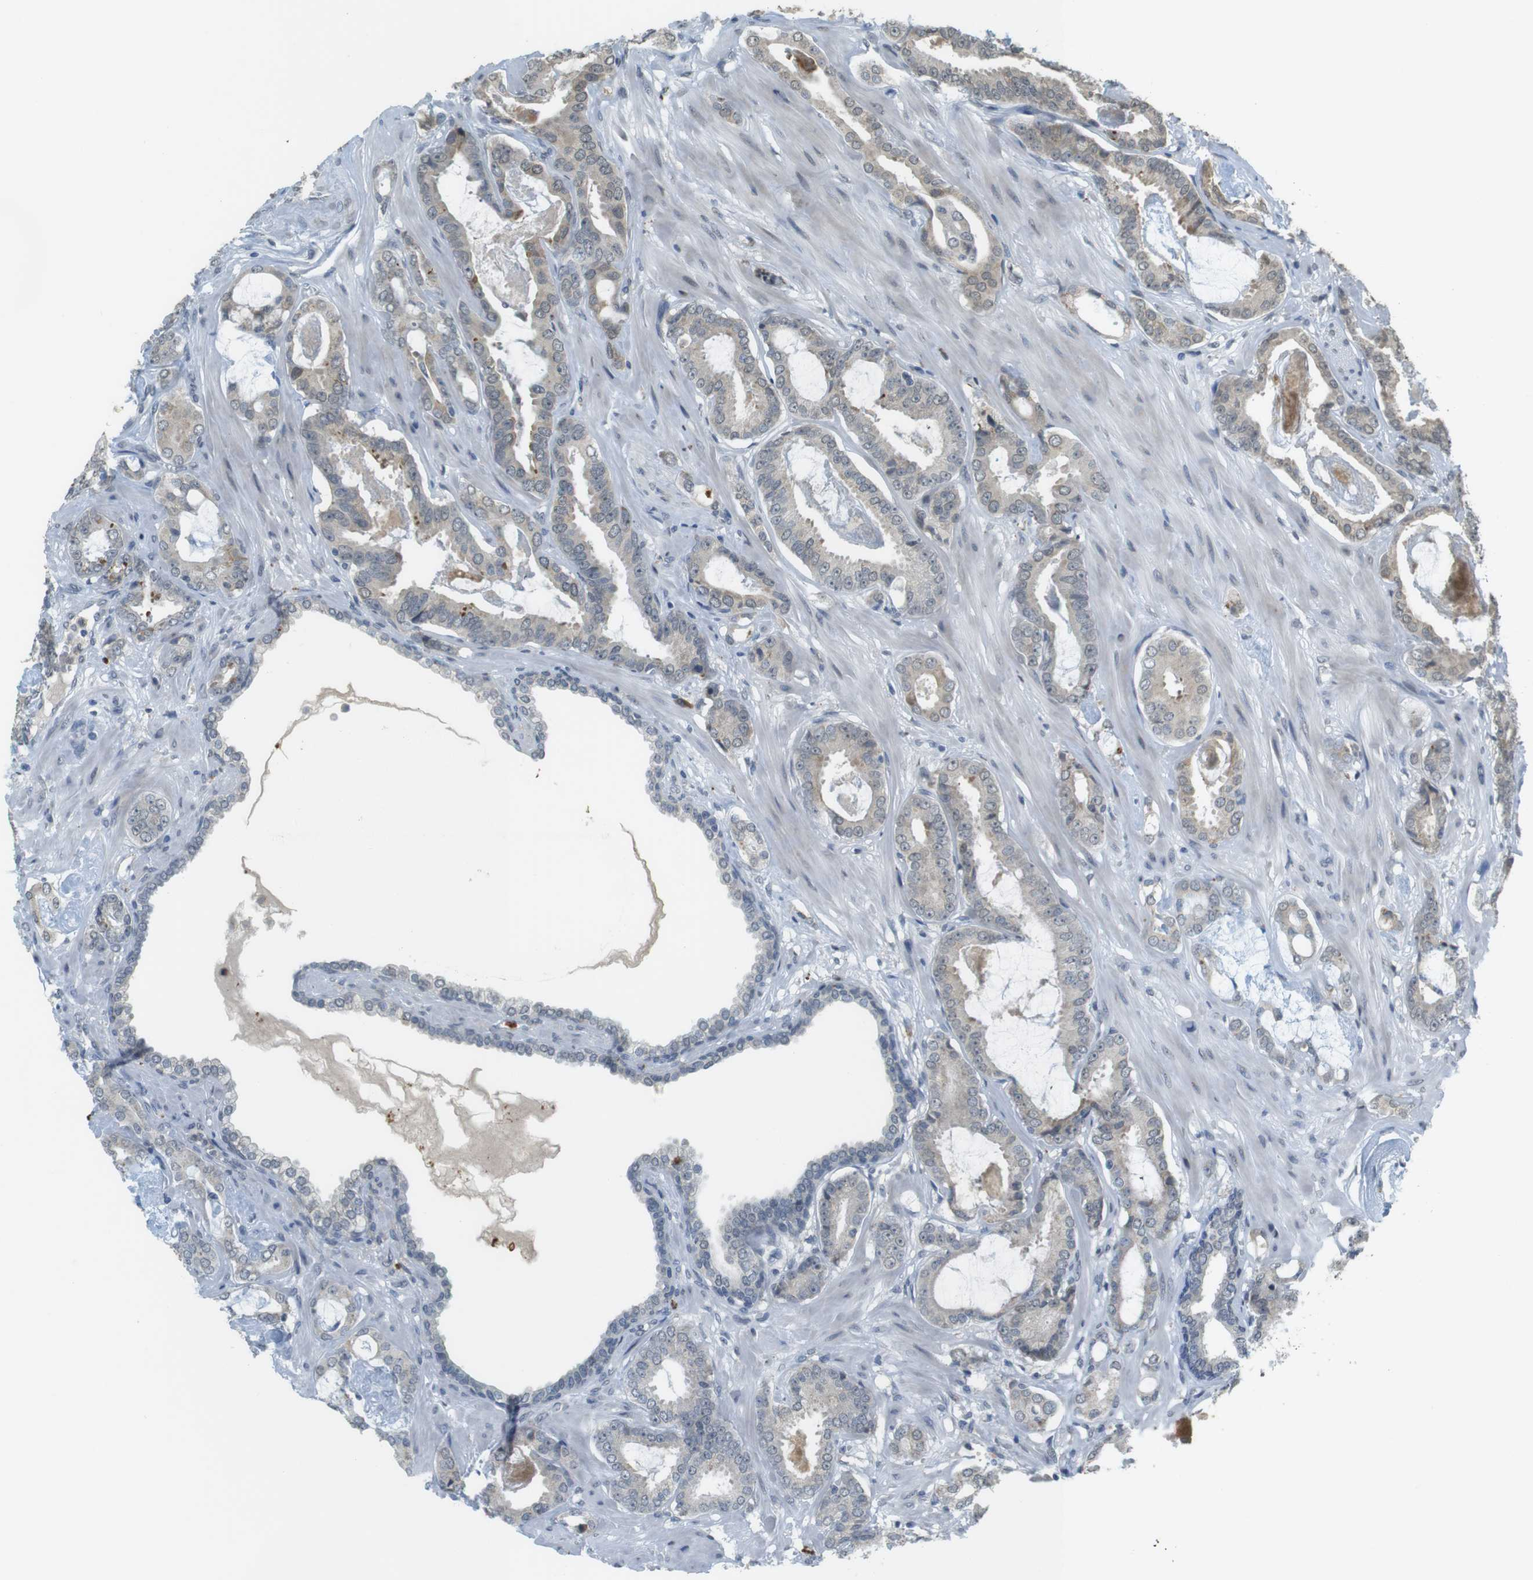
{"staining": {"intensity": "negative", "quantity": "none", "location": "none"}, "tissue": "prostate cancer", "cell_type": "Tumor cells", "image_type": "cancer", "snomed": [{"axis": "morphology", "description": "Adenocarcinoma, Low grade"}, {"axis": "topography", "description": "Prostate"}], "caption": "Immunohistochemistry of prostate adenocarcinoma (low-grade) displays no expression in tumor cells.", "gene": "FZD10", "patient": {"sex": "male", "age": 53}}